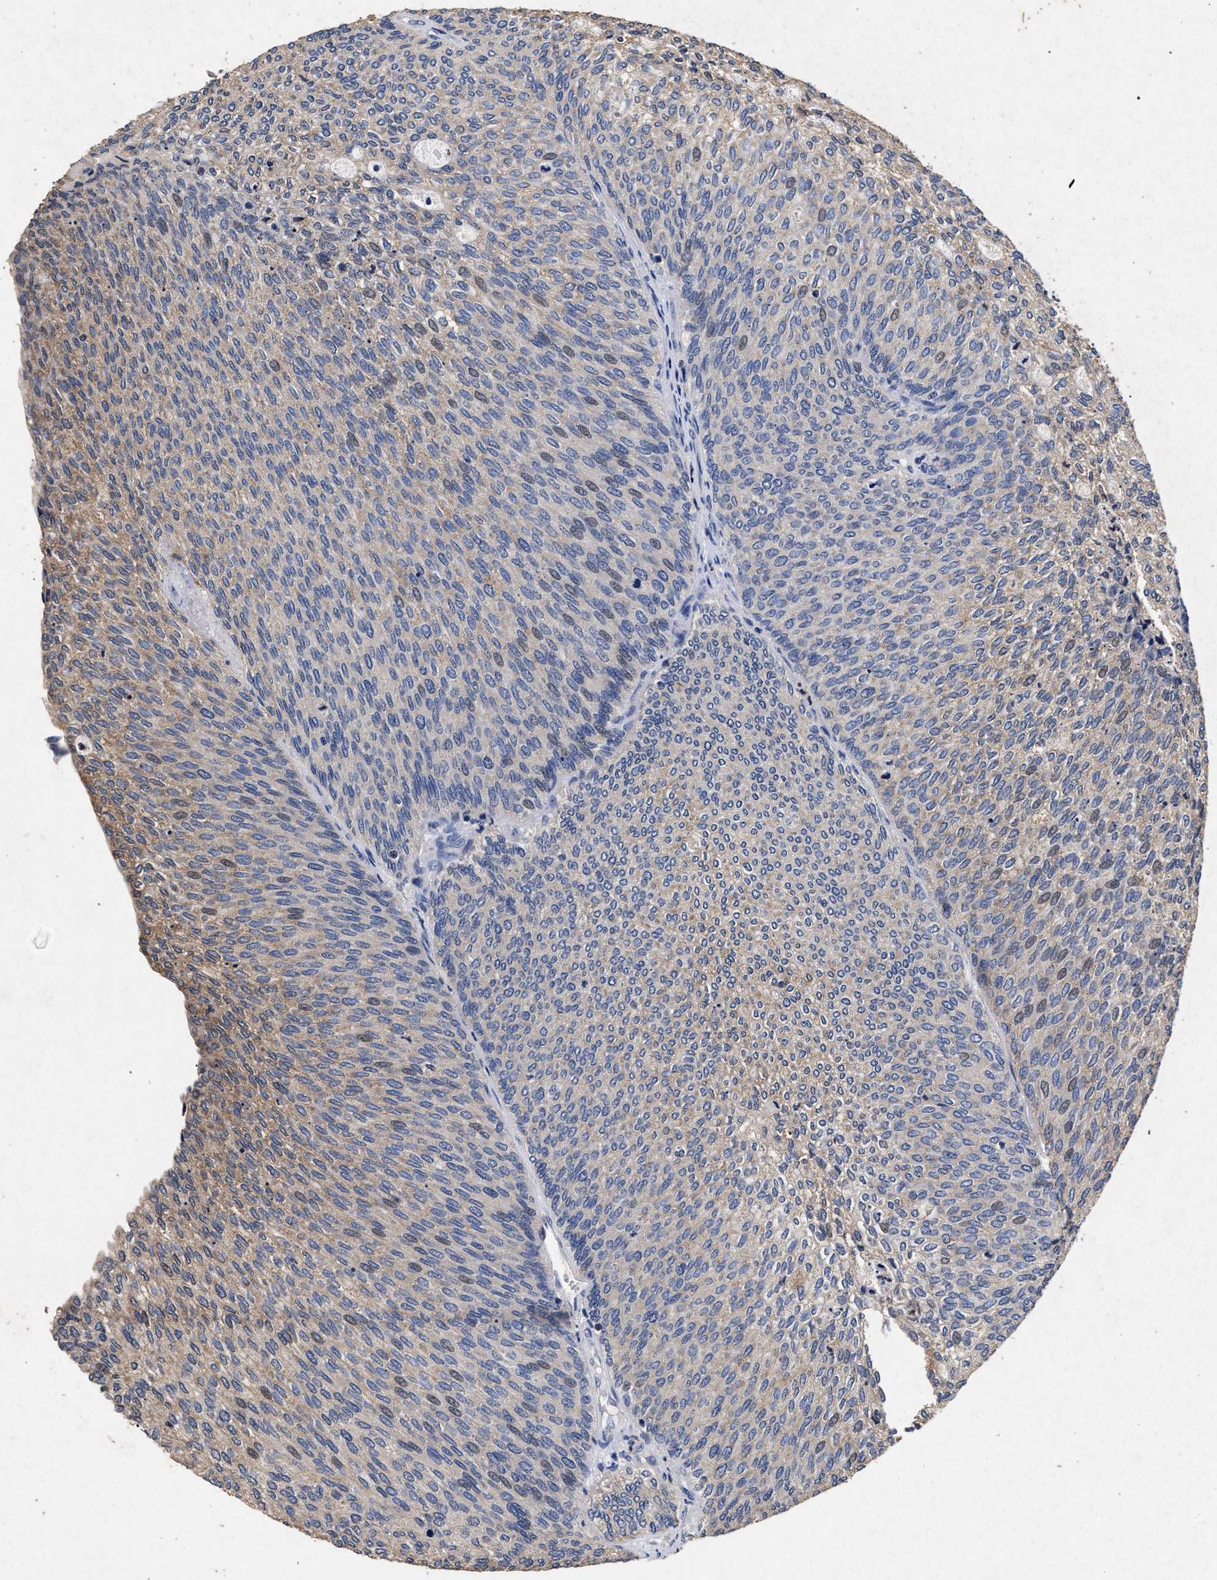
{"staining": {"intensity": "weak", "quantity": "<25%", "location": "cytoplasmic/membranous"}, "tissue": "urothelial cancer", "cell_type": "Tumor cells", "image_type": "cancer", "snomed": [{"axis": "morphology", "description": "Urothelial carcinoma, Low grade"}, {"axis": "topography", "description": "Urinary bladder"}], "caption": "This is an immunohistochemistry (IHC) image of urothelial carcinoma (low-grade). There is no positivity in tumor cells.", "gene": "ATP1A2", "patient": {"sex": "female", "age": 79}}